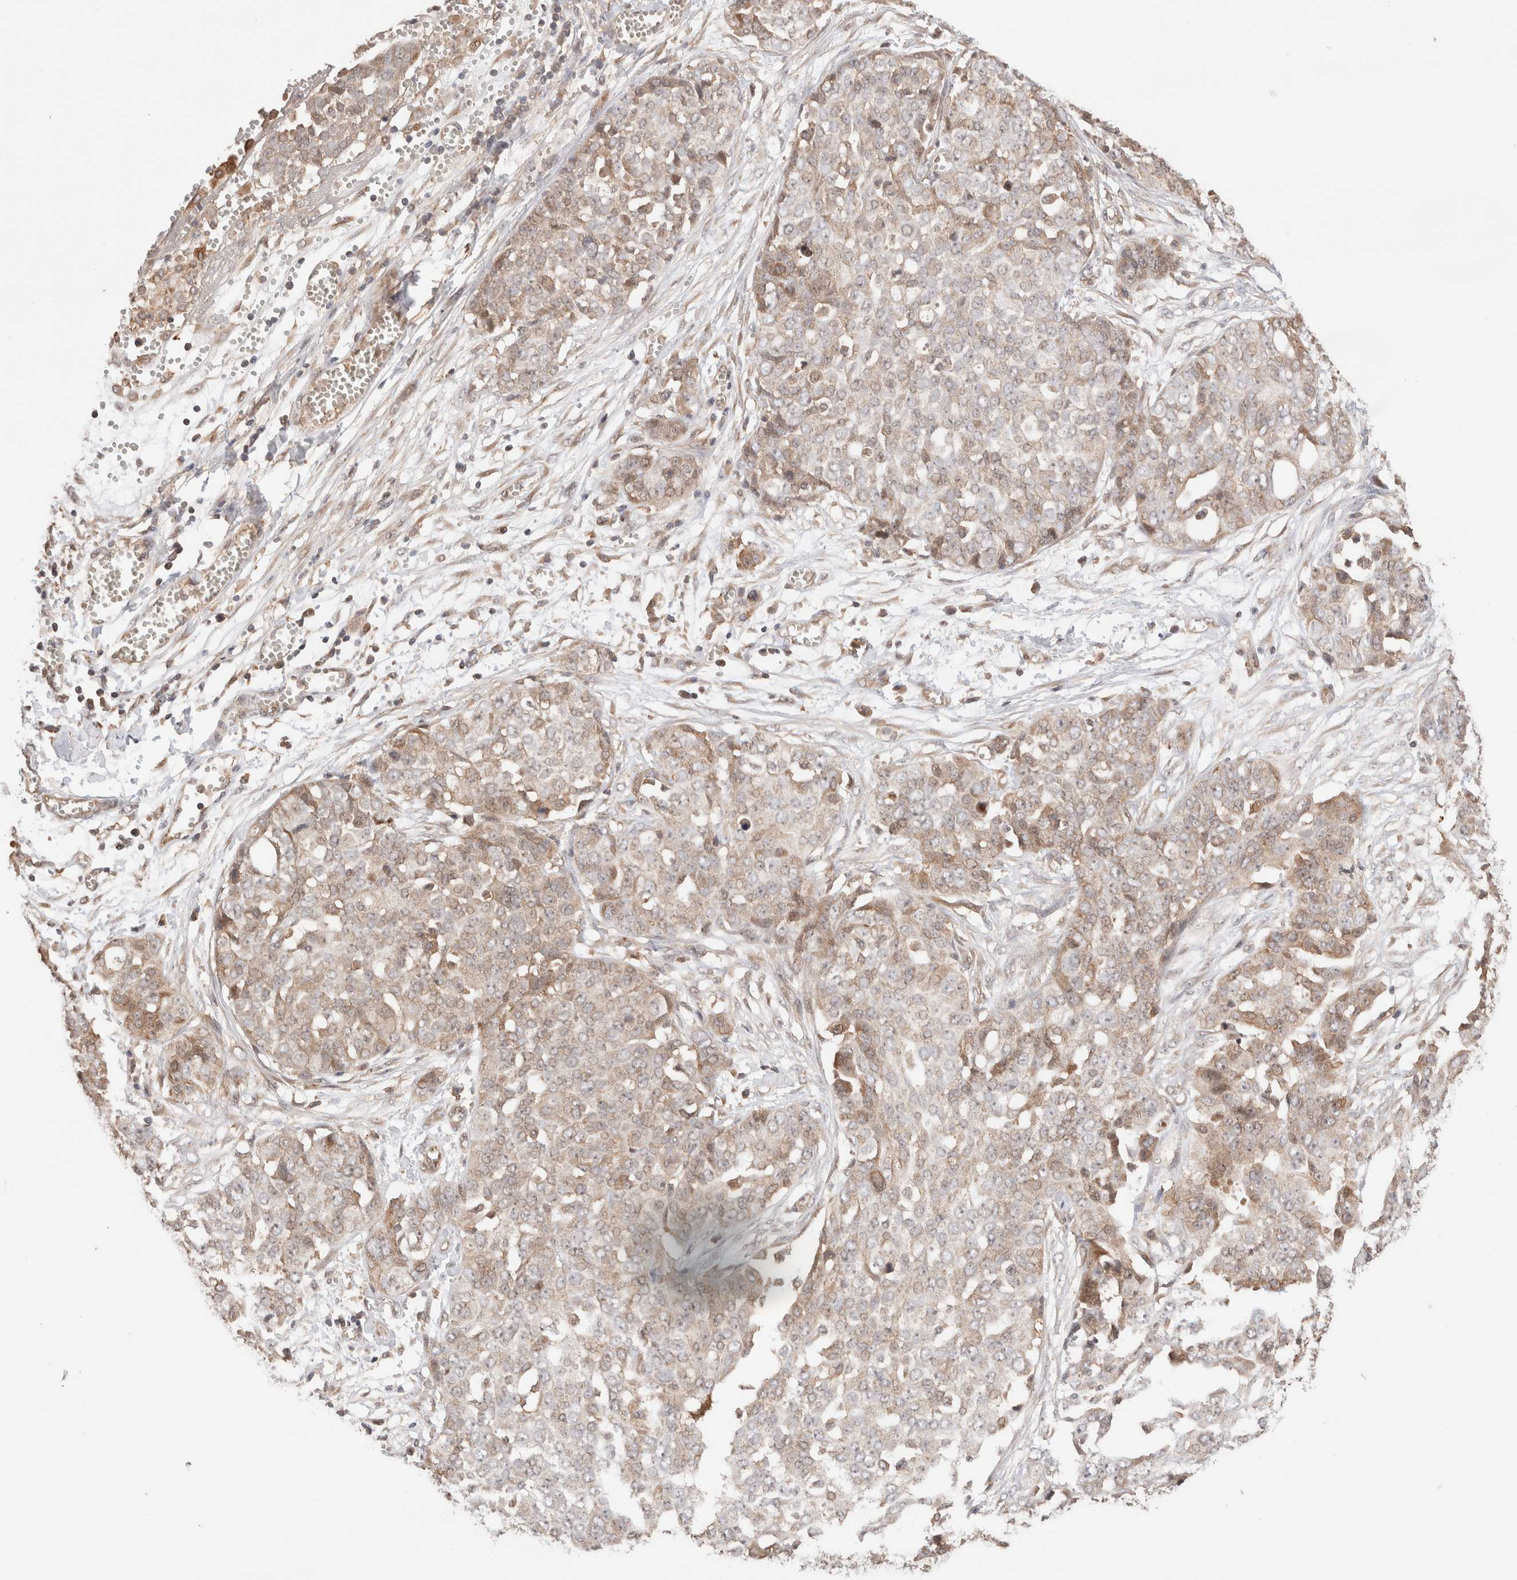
{"staining": {"intensity": "weak", "quantity": ">75%", "location": "cytoplasmic/membranous,nuclear"}, "tissue": "ovarian cancer", "cell_type": "Tumor cells", "image_type": "cancer", "snomed": [{"axis": "morphology", "description": "Cystadenocarcinoma, serous, NOS"}, {"axis": "topography", "description": "Soft tissue"}, {"axis": "topography", "description": "Ovary"}], "caption": "Ovarian cancer (serous cystadenocarcinoma) was stained to show a protein in brown. There is low levels of weak cytoplasmic/membranous and nuclear expression in about >75% of tumor cells.", "gene": "SIKE1", "patient": {"sex": "female", "age": 57}}